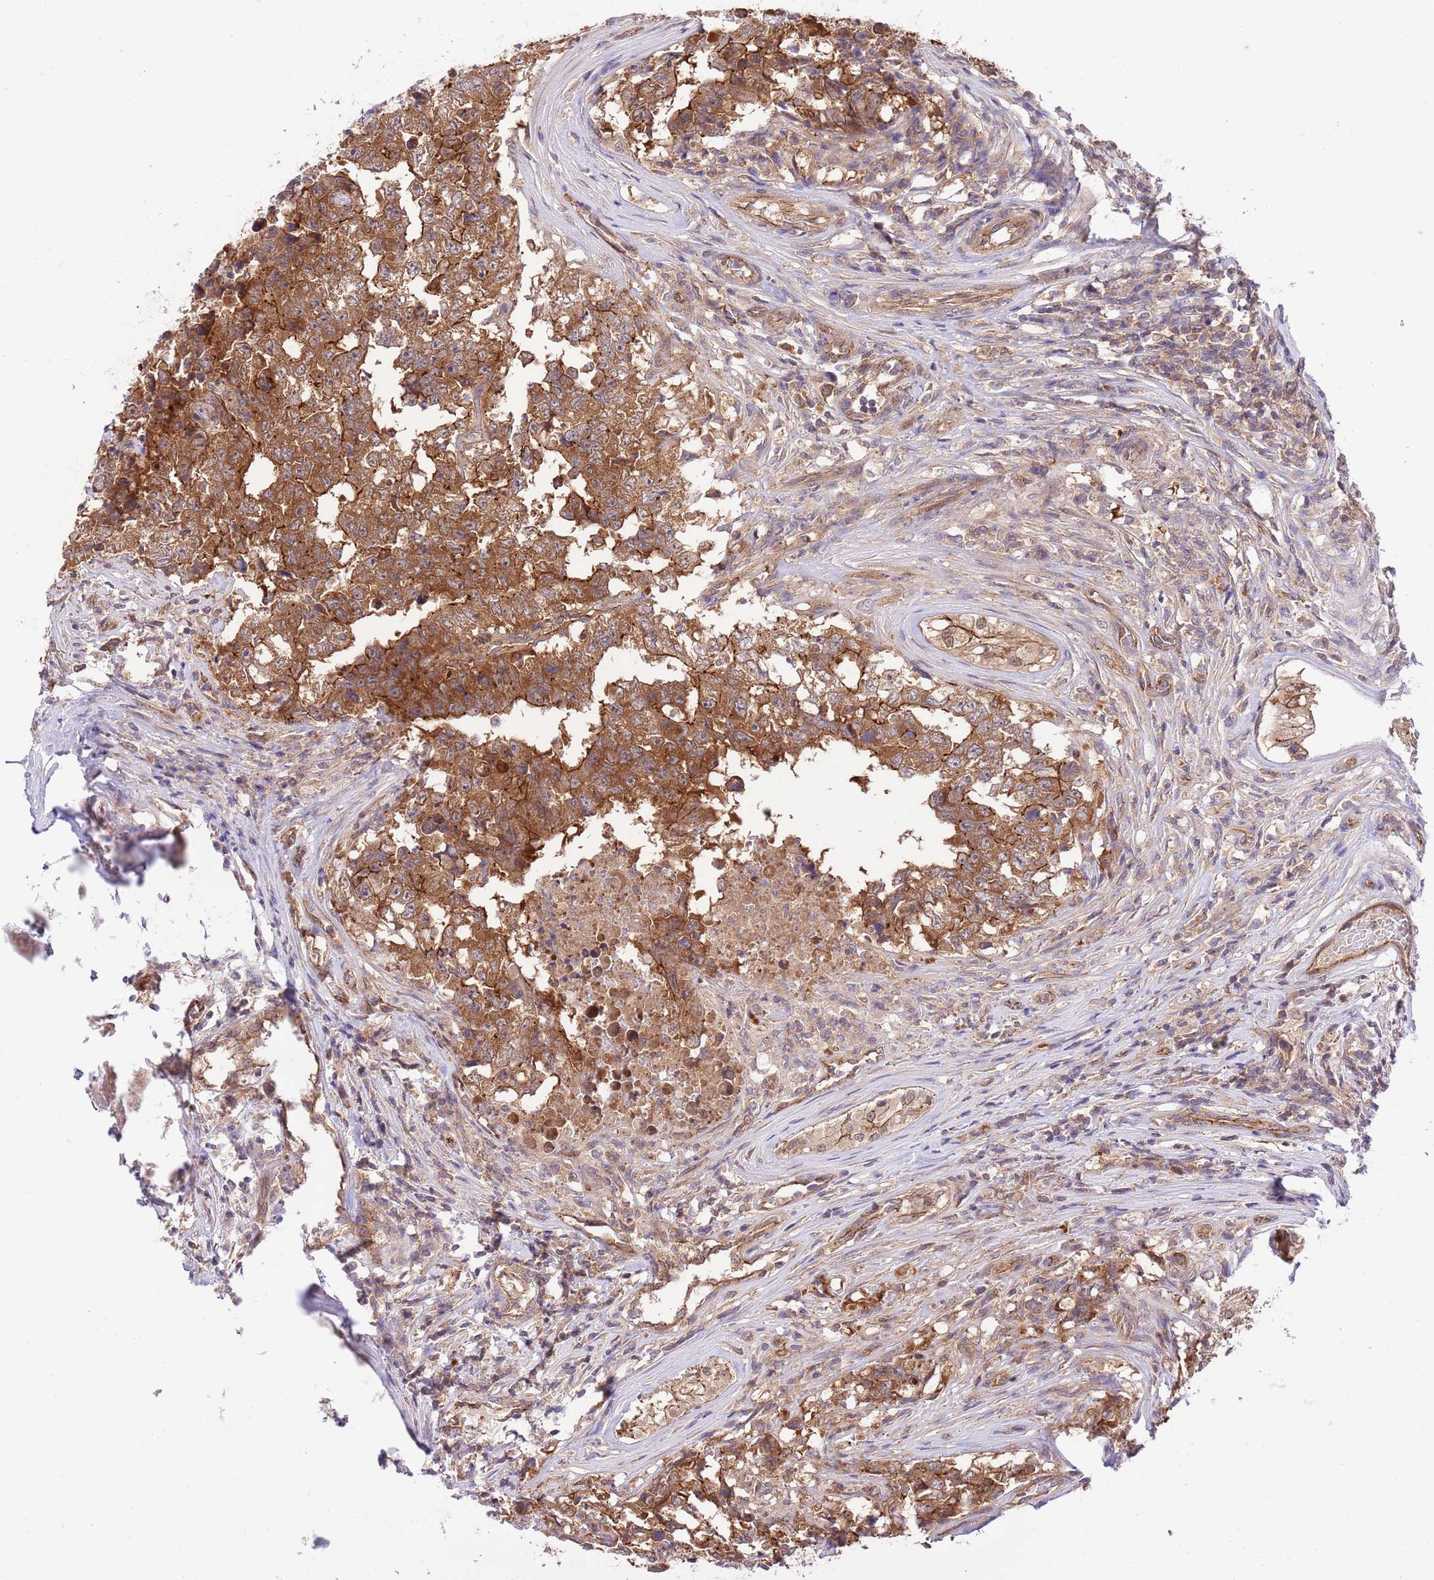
{"staining": {"intensity": "moderate", "quantity": ">75%", "location": "cytoplasmic/membranous"}, "tissue": "testis cancer", "cell_type": "Tumor cells", "image_type": "cancer", "snomed": [{"axis": "morphology", "description": "Normal tissue, NOS"}, {"axis": "morphology", "description": "Carcinoma, Embryonal, NOS"}, {"axis": "topography", "description": "Testis"}, {"axis": "topography", "description": "Epididymis"}], "caption": "Tumor cells show medium levels of moderate cytoplasmic/membranous positivity in about >75% of cells in human testis cancer.", "gene": "DONSON", "patient": {"sex": "male", "age": 25}}